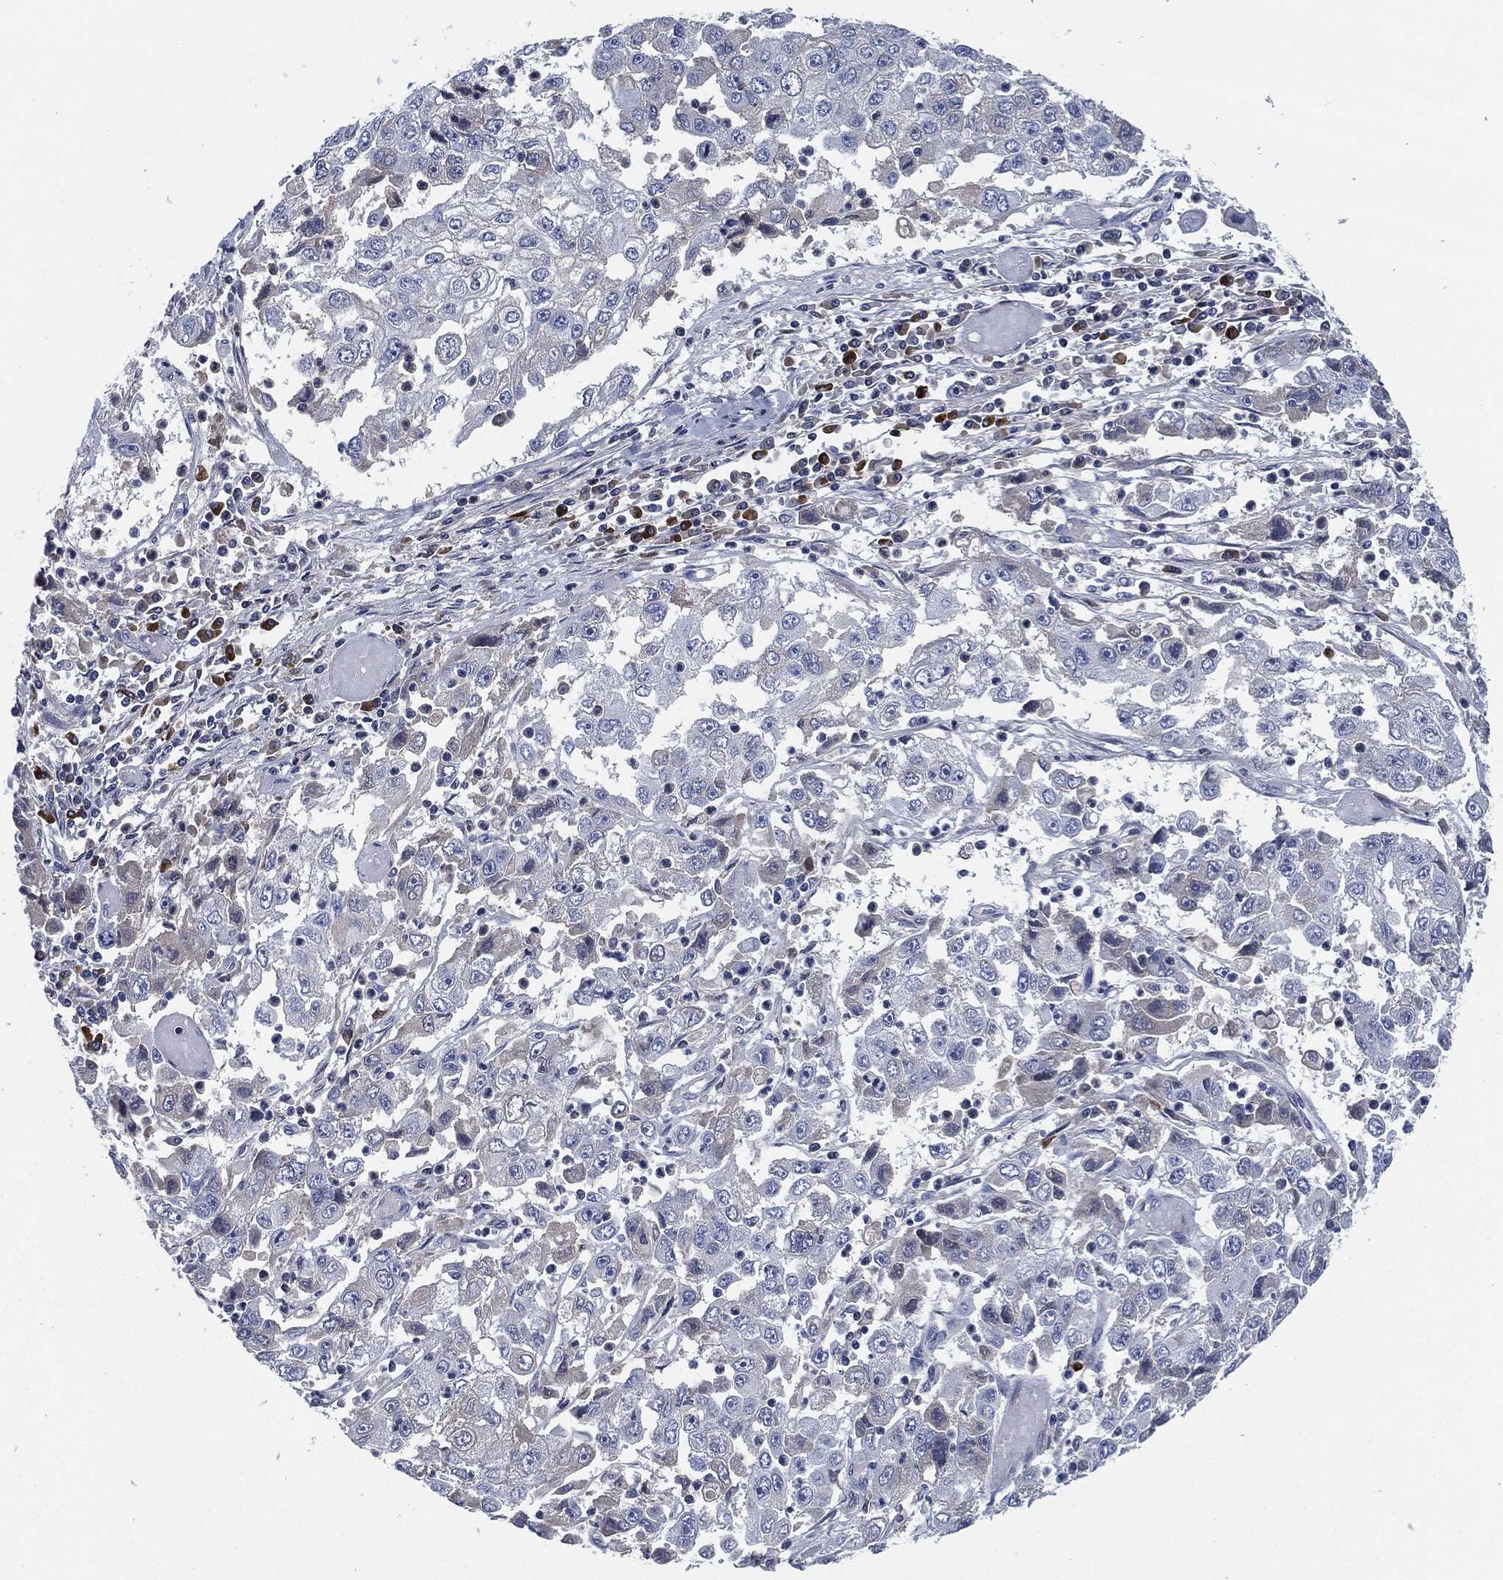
{"staining": {"intensity": "negative", "quantity": "none", "location": "none"}, "tissue": "cervical cancer", "cell_type": "Tumor cells", "image_type": "cancer", "snomed": [{"axis": "morphology", "description": "Squamous cell carcinoma, NOS"}, {"axis": "topography", "description": "Cervix"}], "caption": "A histopathology image of human squamous cell carcinoma (cervical) is negative for staining in tumor cells. The staining was performed using DAB to visualize the protein expression in brown, while the nuclei were stained in blue with hematoxylin (Magnification: 20x).", "gene": "CD27", "patient": {"sex": "female", "age": 36}}